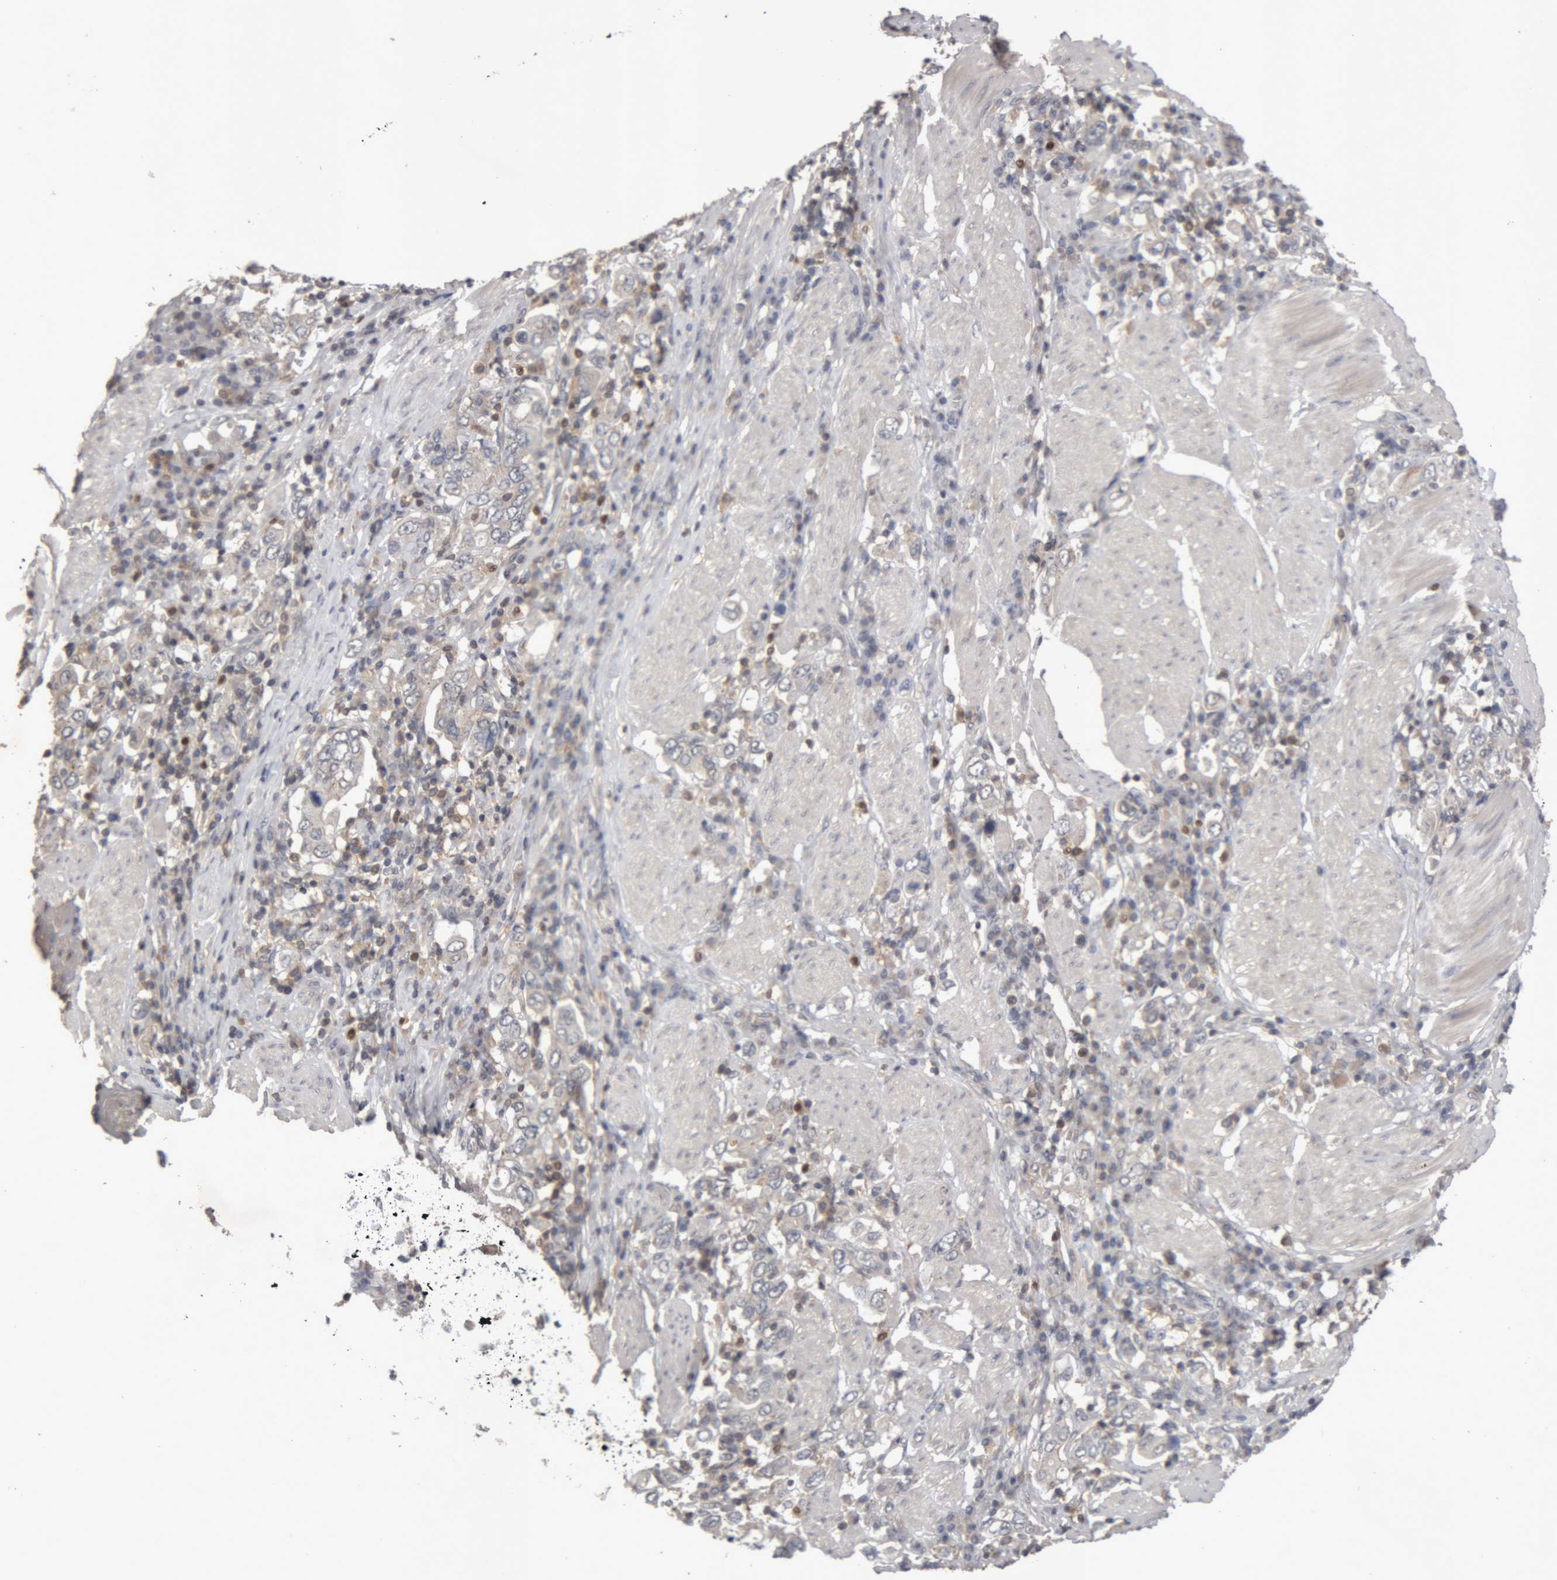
{"staining": {"intensity": "negative", "quantity": "none", "location": "none"}, "tissue": "stomach cancer", "cell_type": "Tumor cells", "image_type": "cancer", "snomed": [{"axis": "morphology", "description": "Adenocarcinoma, NOS"}, {"axis": "topography", "description": "Stomach, upper"}], "caption": "Stomach adenocarcinoma was stained to show a protein in brown. There is no significant positivity in tumor cells.", "gene": "NFATC2", "patient": {"sex": "male", "age": 62}}